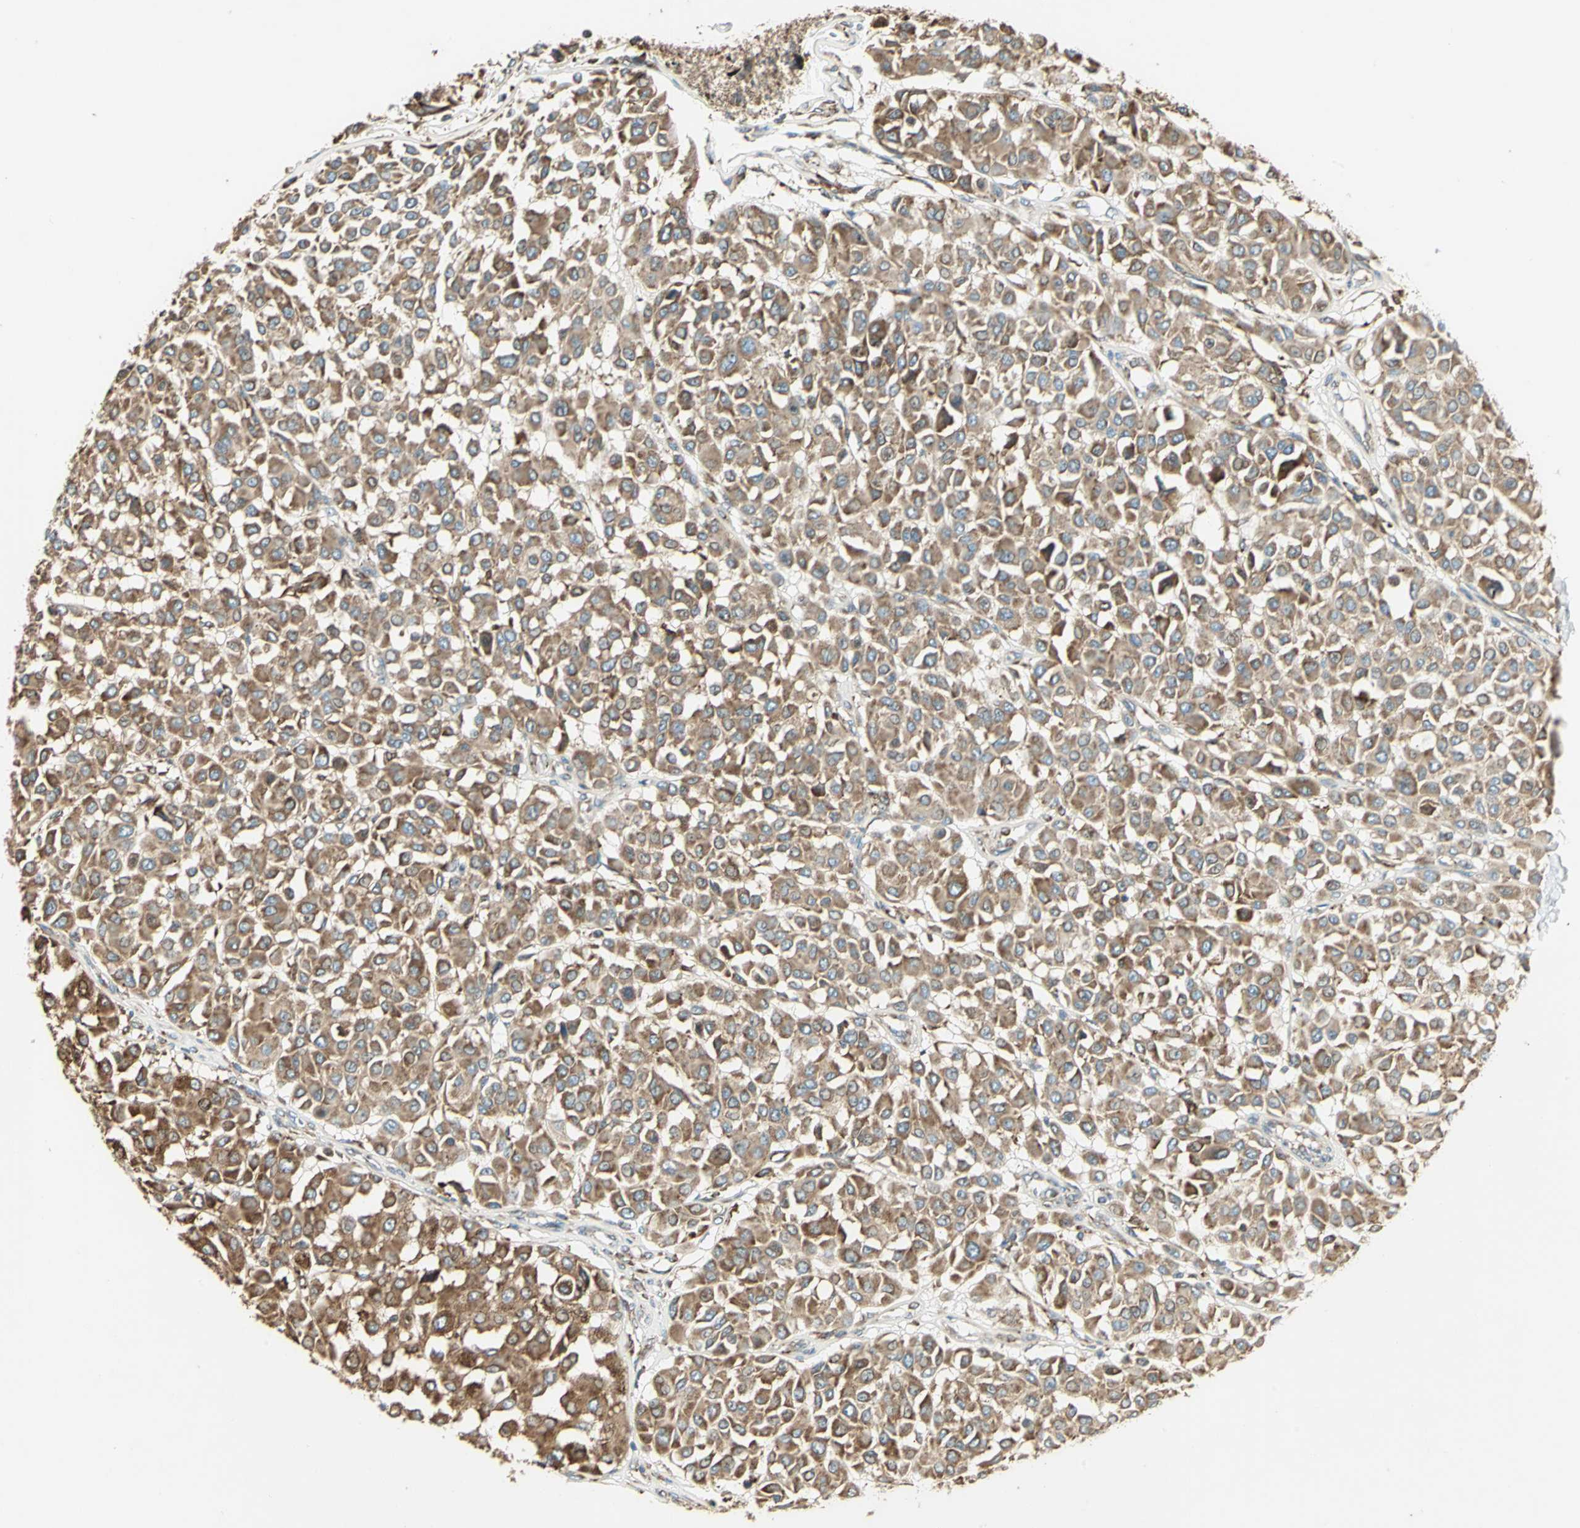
{"staining": {"intensity": "moderate", "quantity": ">75%", "location": "cytoplasmic/membranous"}, "tissue": "melanoma", "cell_type": "Tumor cells", "image_type": "cancer", "snomed": [{"axis": "morphology", "description": "Malignant melanoma, Metastatic site"}, {"axis": "topography", "description": "Soft tissue"}], "caption": "Immunohistochemical staining of malignant melanoma (metastatic site) shows moderate cytoplasmic/membranous protein expression in approximately >75% of tumor cells.", "gene": "PDIA4", "patient": {"sex": "male", "age": 41}}